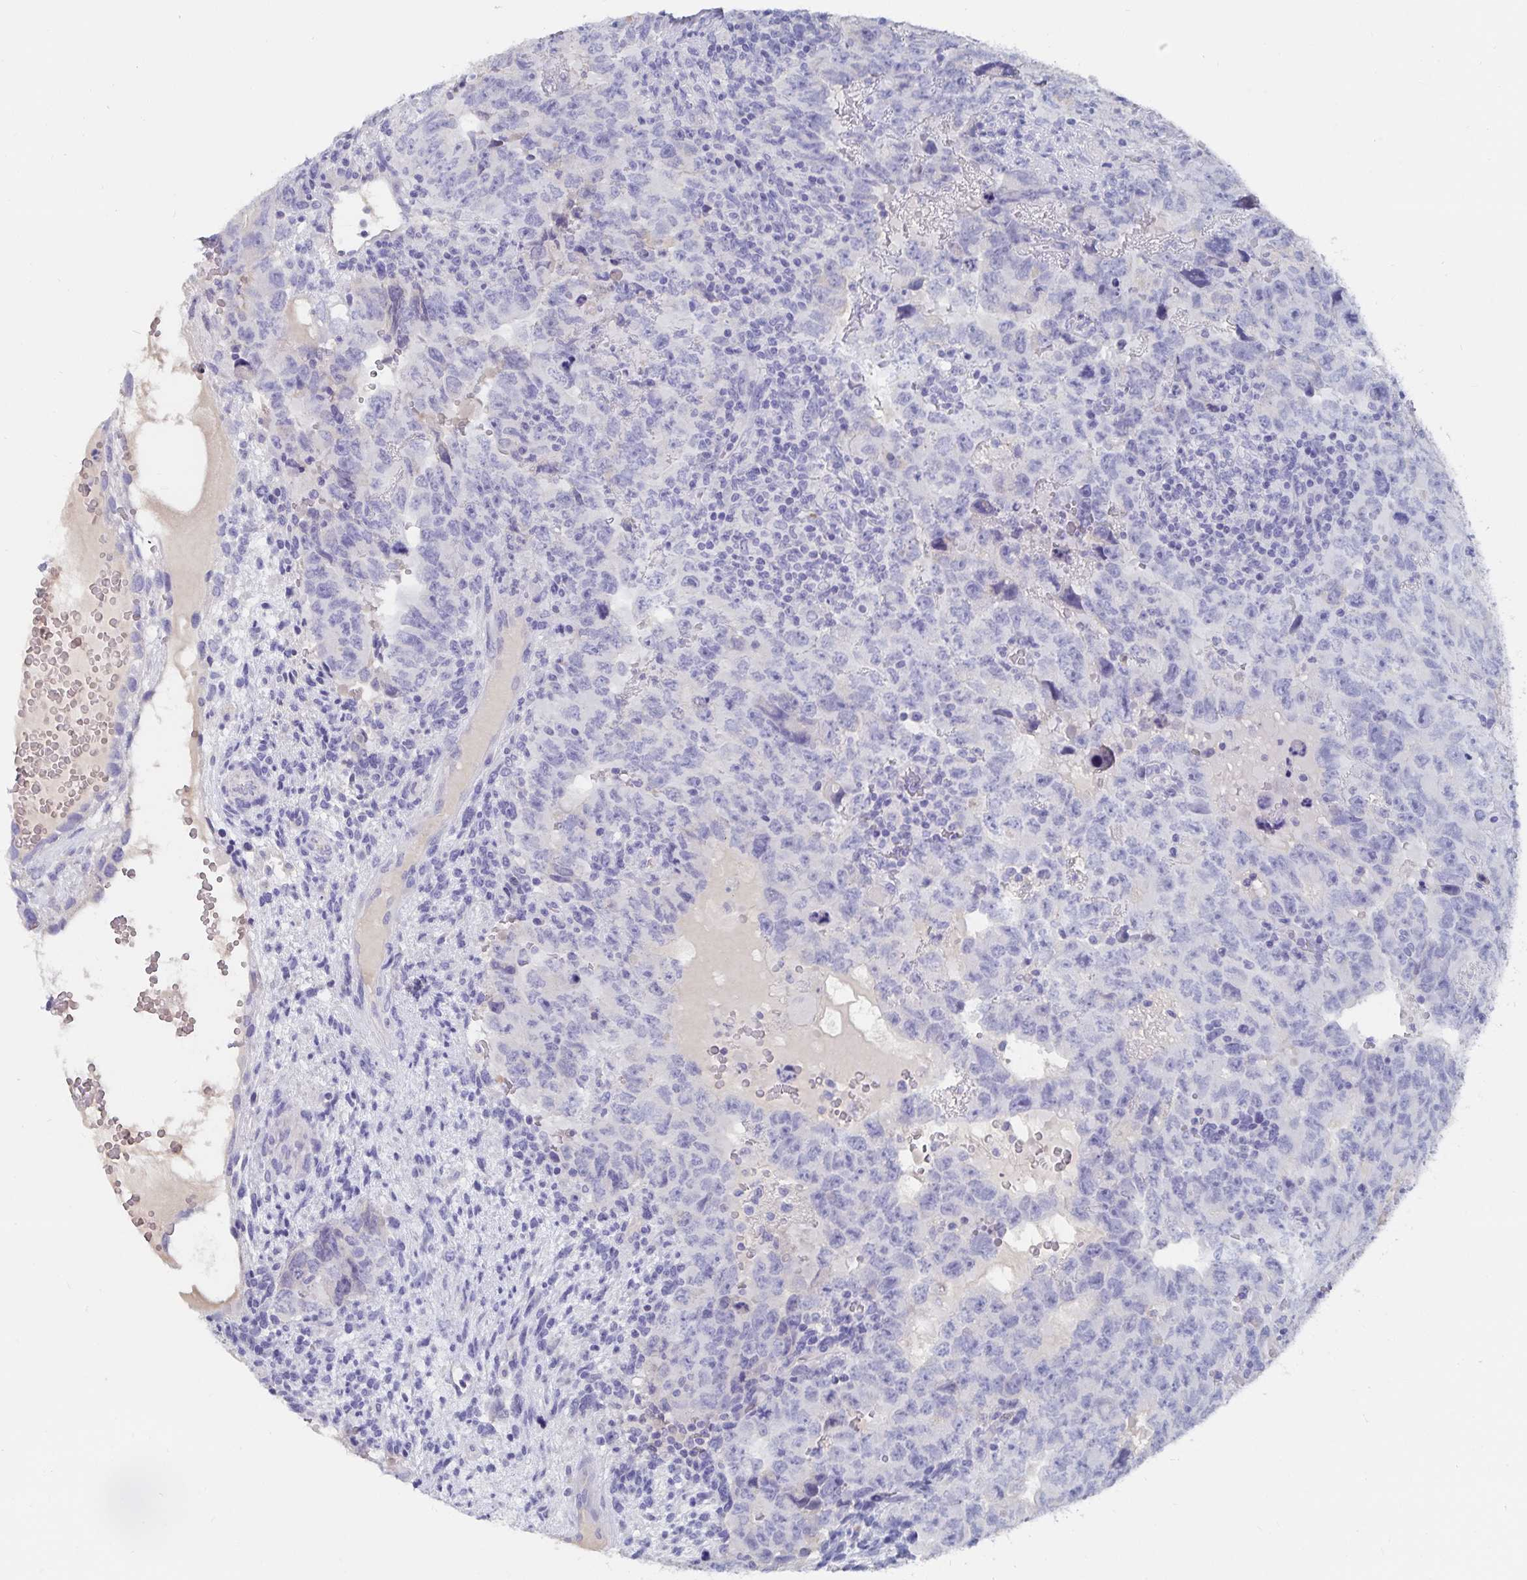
{"staining": {"intensity": "negative", "quantity": "none", "location": "none"}, "tissue": "testis cancer", "cell_type": "Tumor cells", "image_type": "cancer", "snomed": [{"axis": "morphology", "description": "Carcinoma, Embryonal, NOS"}, {"axis": "topography", "description": "Testis"}], "caption": "Tumor cells are negative for protein expression in human embryonal carcinoma (testis). The staining is performed using DAB (3,3'-diaminobenzidine) brown chromogen with nuclei counter-stained in using hematoxylin.", "gene": "CFAP69", "patient": {"sex": "male", "age": 24}}